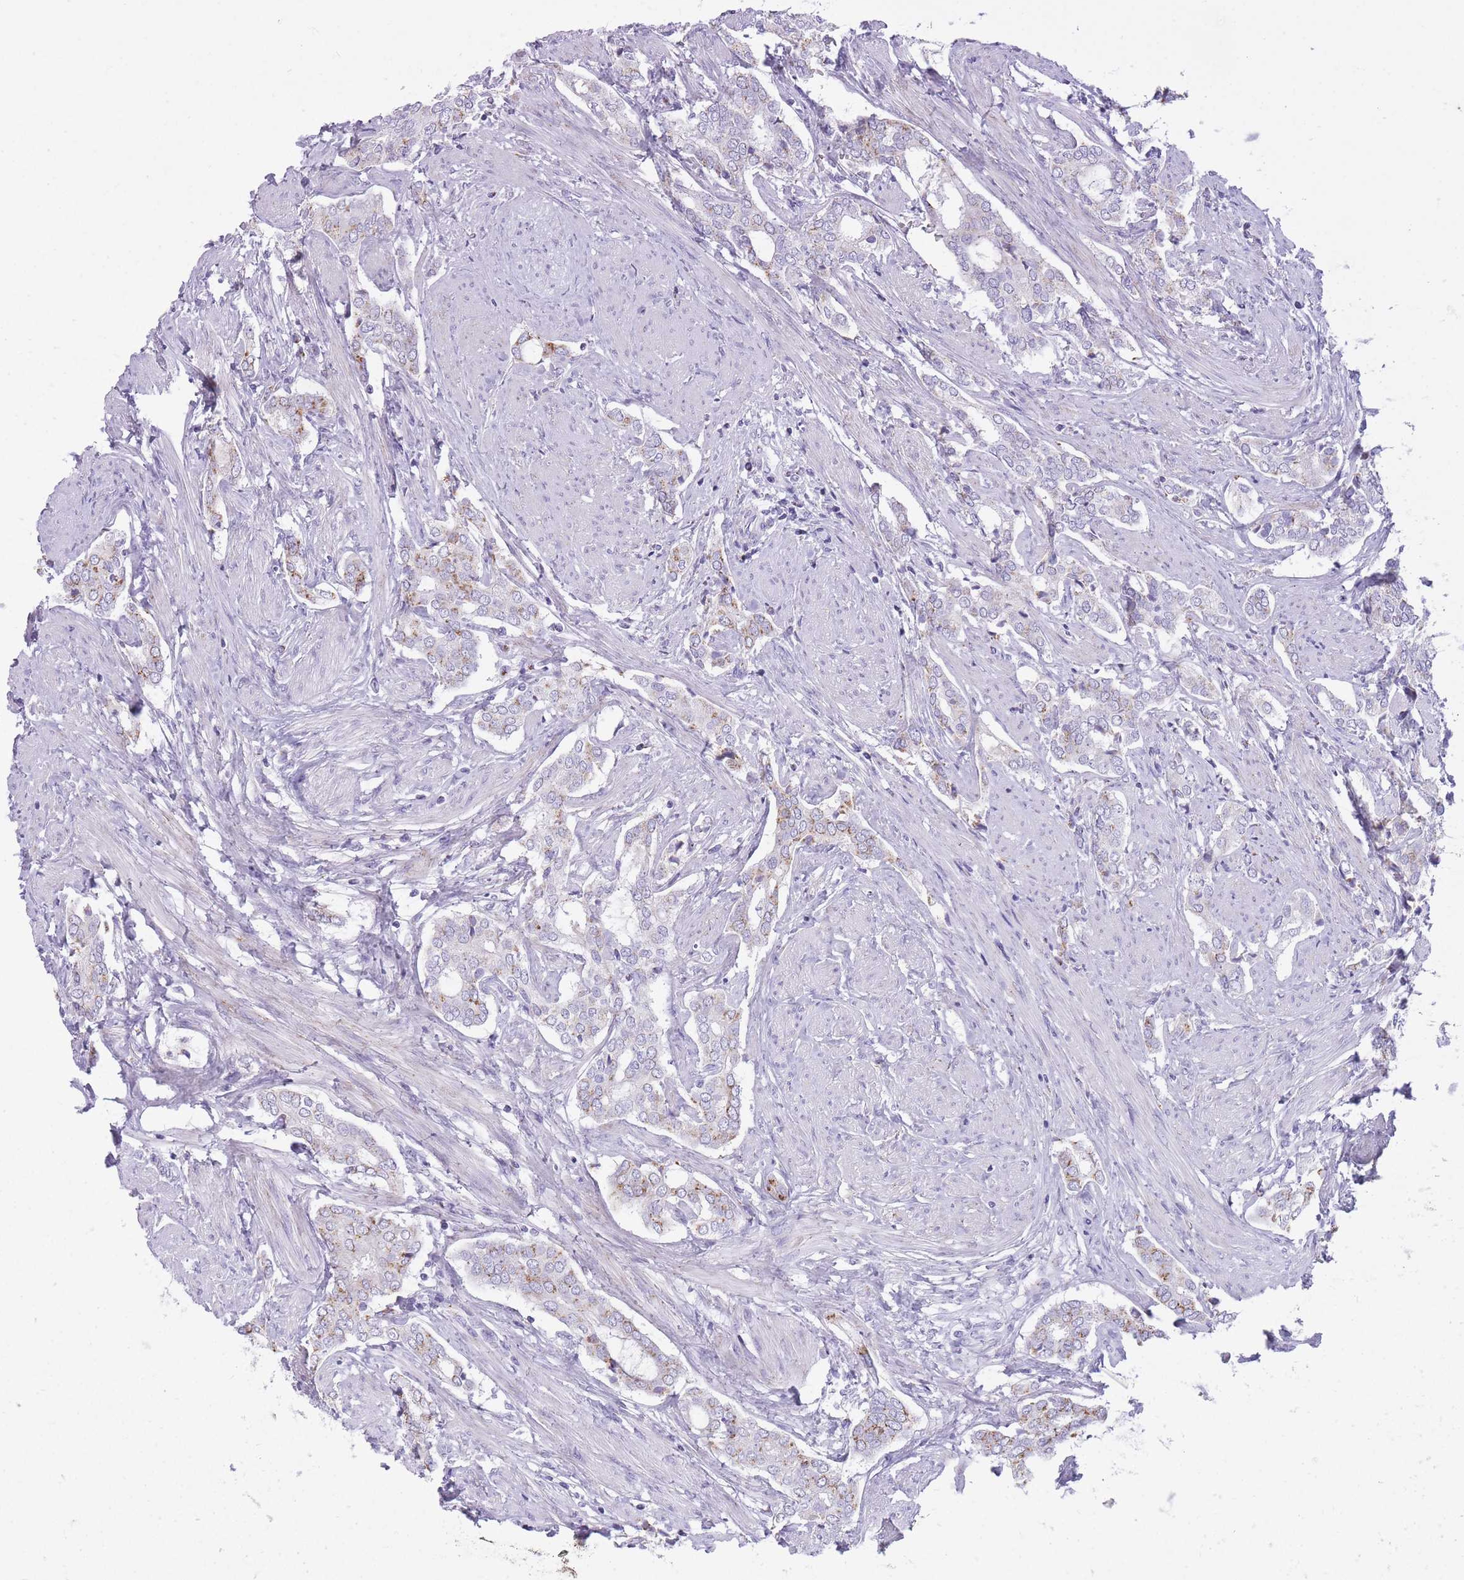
{"staining": {"intensity": "moderate", "quantity": "<25%", "location": "cytoplasmic/membranous"}, "tissue": "prostate cancer", "cell_type": "Tumor cells", "image_type": "cancer", "snomed": [{"axis": "morphology", "description": "Adenocarcinoma, High grade"}, {"axis": "topography", "description": "Prostate"}], "caption": "Immunohistochemical staining of high-grade adenocarcinoma (prostate) reveals moderate cytoplasmic/membranous protein staining in approximately <25% of tumor cells. (brown staining indicates protein expression, while blue staining denotes nuclei).", "gene": "B4GALT2", "patient": {"sex": "male", "age": 71}}